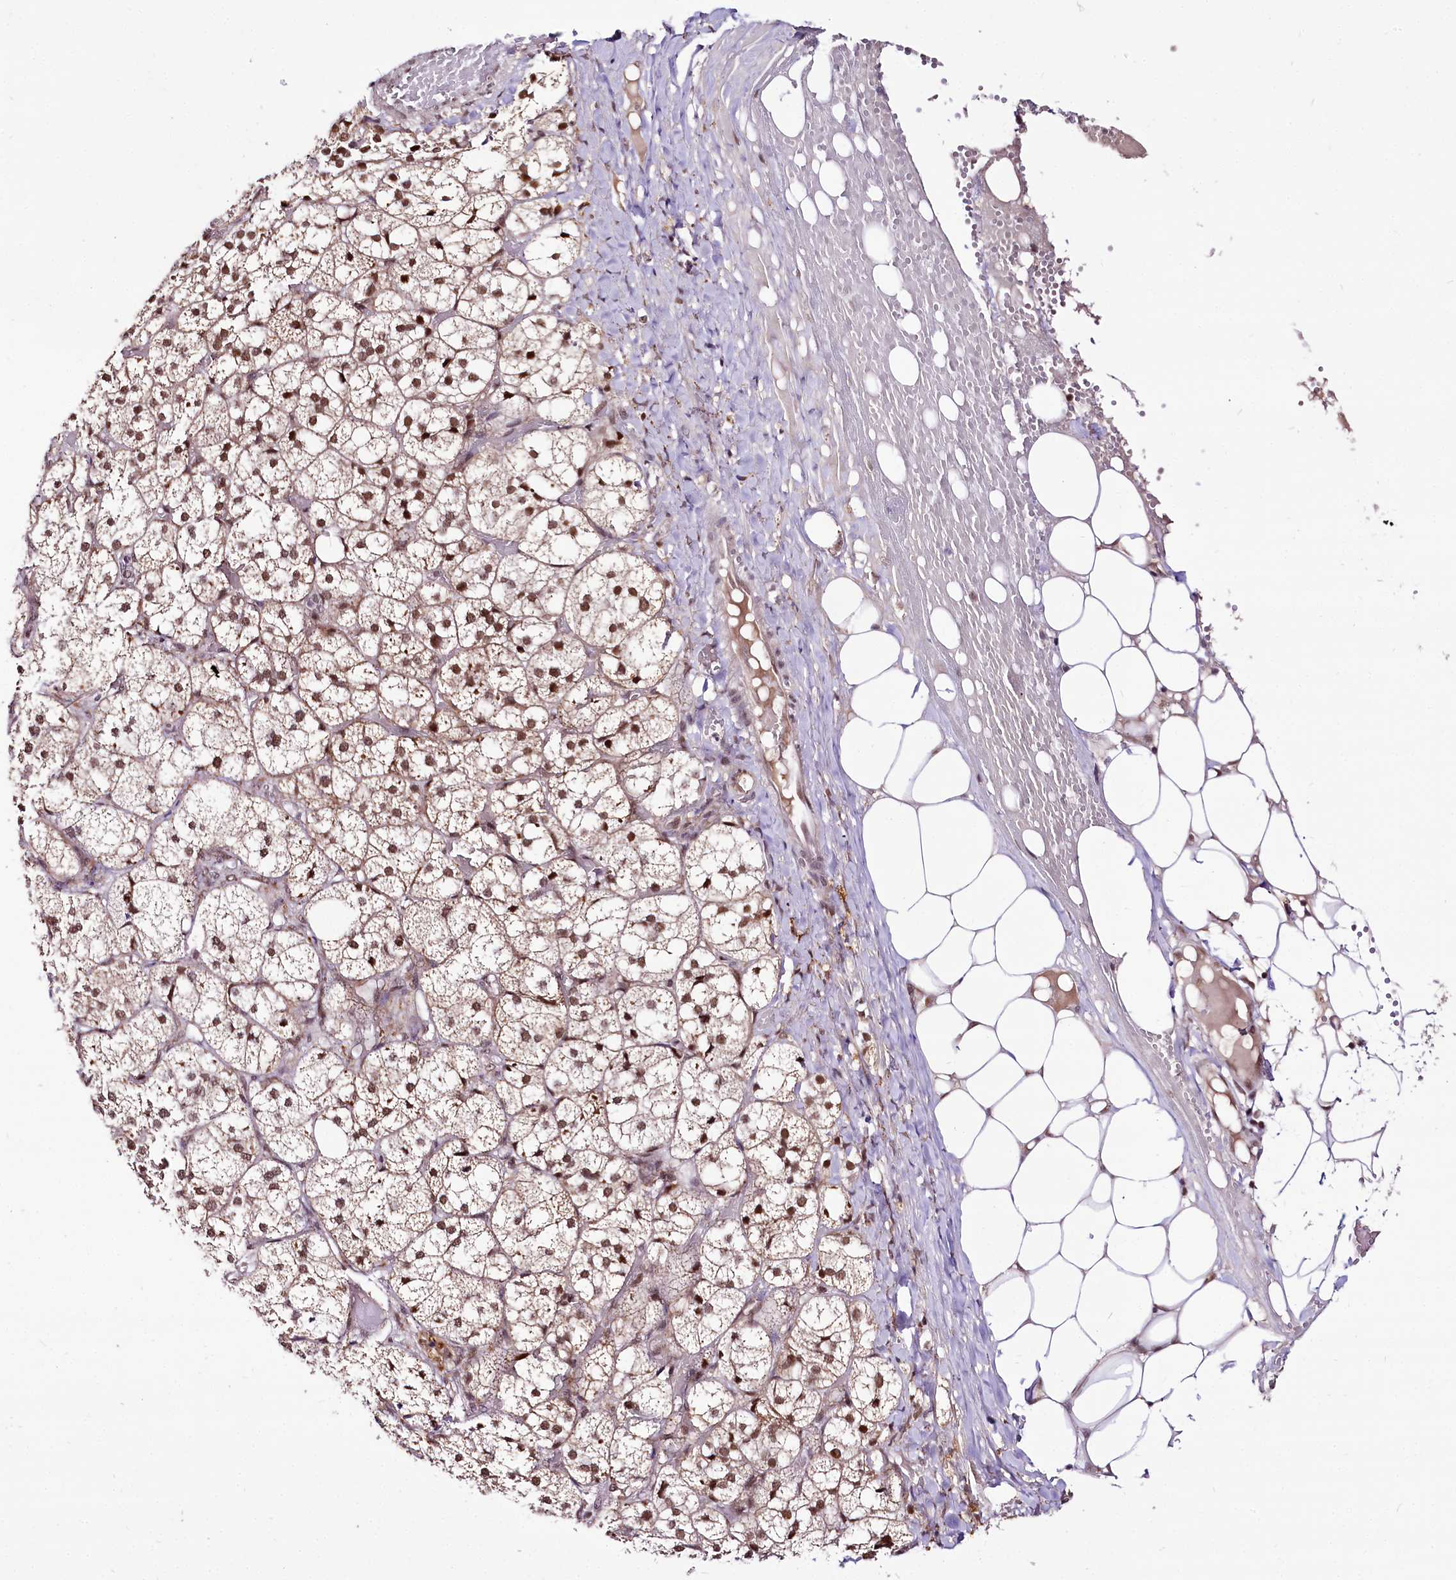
{"staining": {"intensity": "moderate", "quantity": "25%-75%", "location": "cytoplasmic/membranous,nuclear"}, "tissue": "adrenal gland", "cell_type": "Glandular cells", "image_type": "normal", "snomed": [{"axis": "morphology", "description": "Normal tissue, NOS"}, {"axis": "topography", "description": "Adrenal gland"}], "caption": "Immunohistochemistry staining of unremarkable adrenal gland, which reveals medium levels of moderate cytoplasmic/membranous,nuclear positivity in approximately 25%-75% of glandular cells indicating moderate cytoplasmic/membranous,nuclear protein expression. The staining was performed using DAB (brown) for protein detection and nuclei were counterstained in hematoxylin (blue).", "gene": "POLA2", "patient": {"sex": "female", "age": 61}}